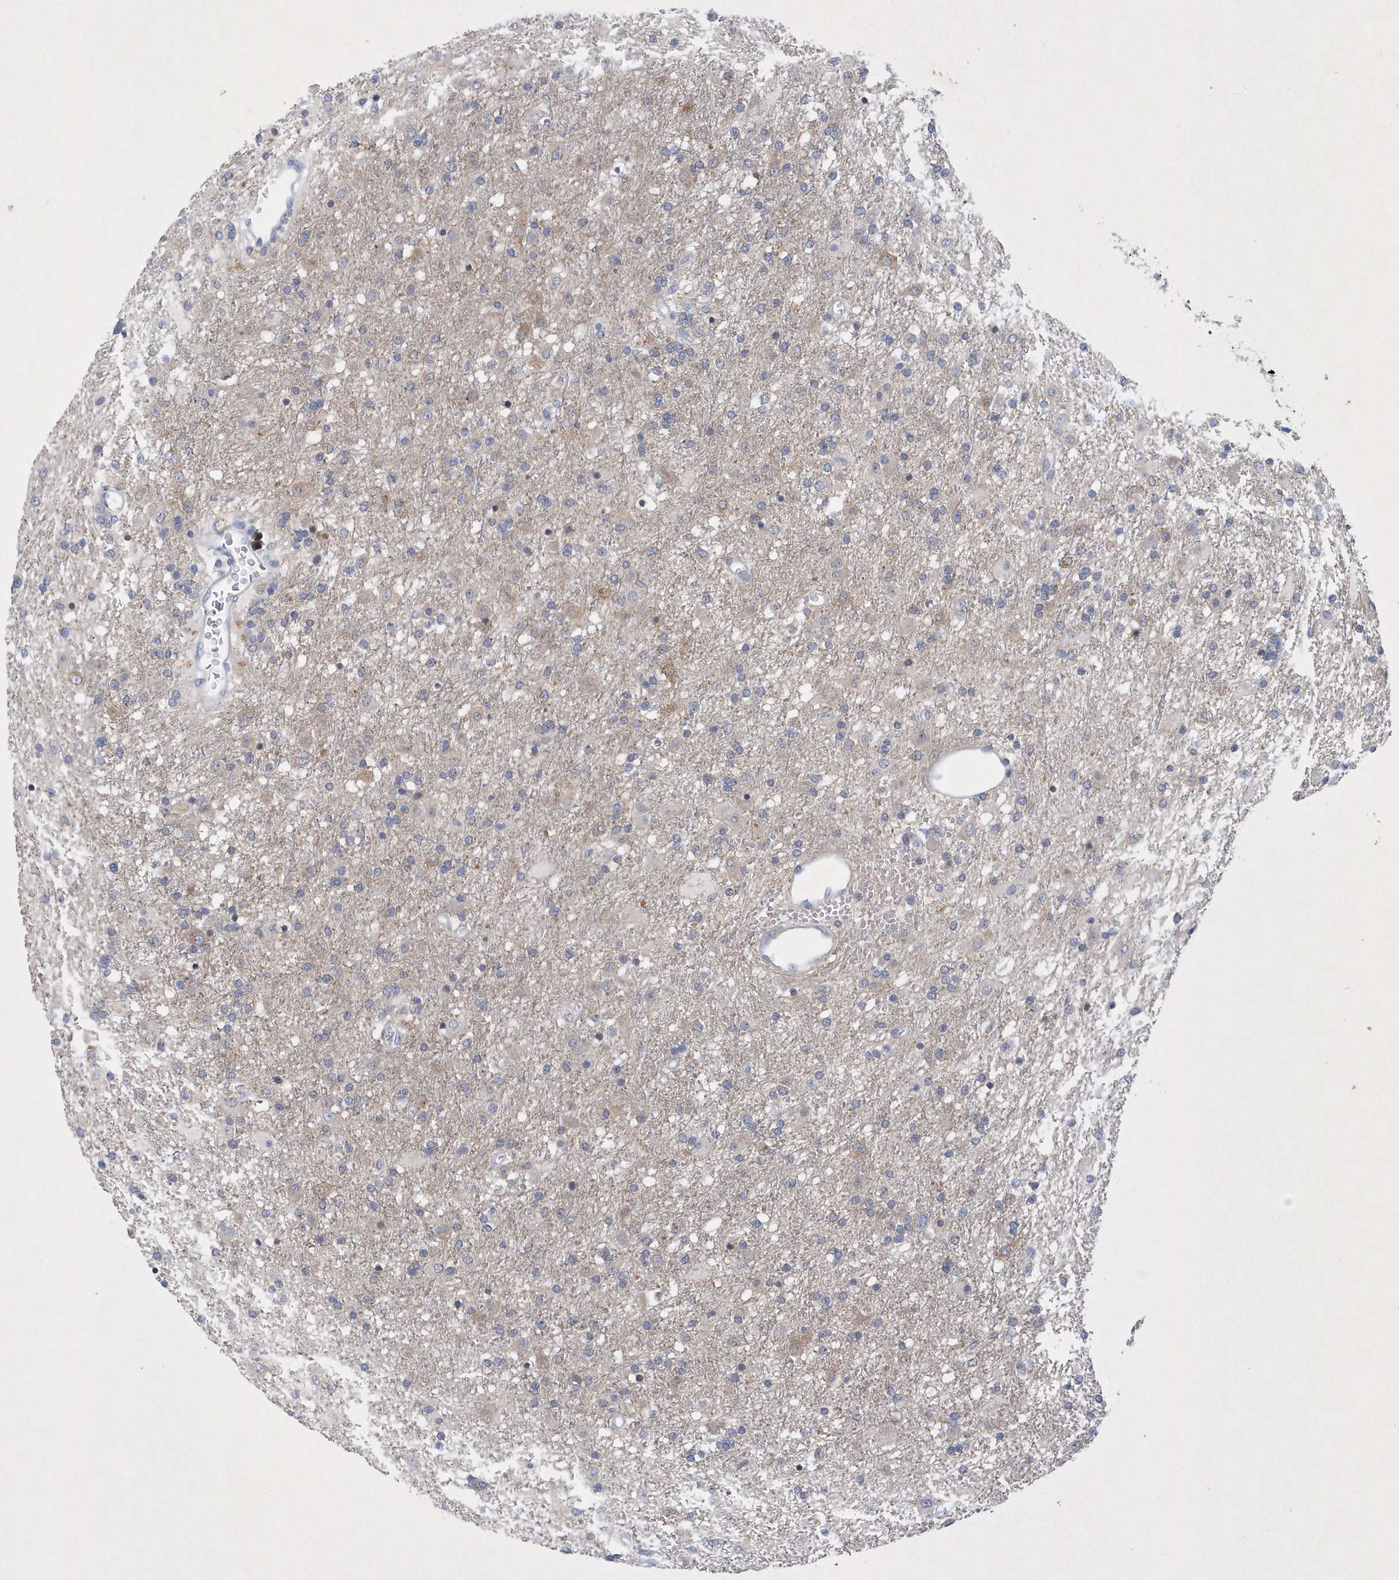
{"staining": {"intensity": "moderate", "quantity": "<25%", "location": "cytoplasmic/membranous"}, "tissue": "glioma", "cell_type": "Tumor cells", "image_type": "cancer", "snomed": [{"axis": "morphology", "description": "Glioma, malignant, Low grade"}, {"axis": "topography", "description": "Brain"}], "caption": "This is a photomicrograph of immunohistochemistry (IHC) staining of glioma, which shows moderate positivity in the cytoplasmic/membranous of tumor cells.", "gene": "SRGAP3", "patient": {"sex": "male", "age": 65}}